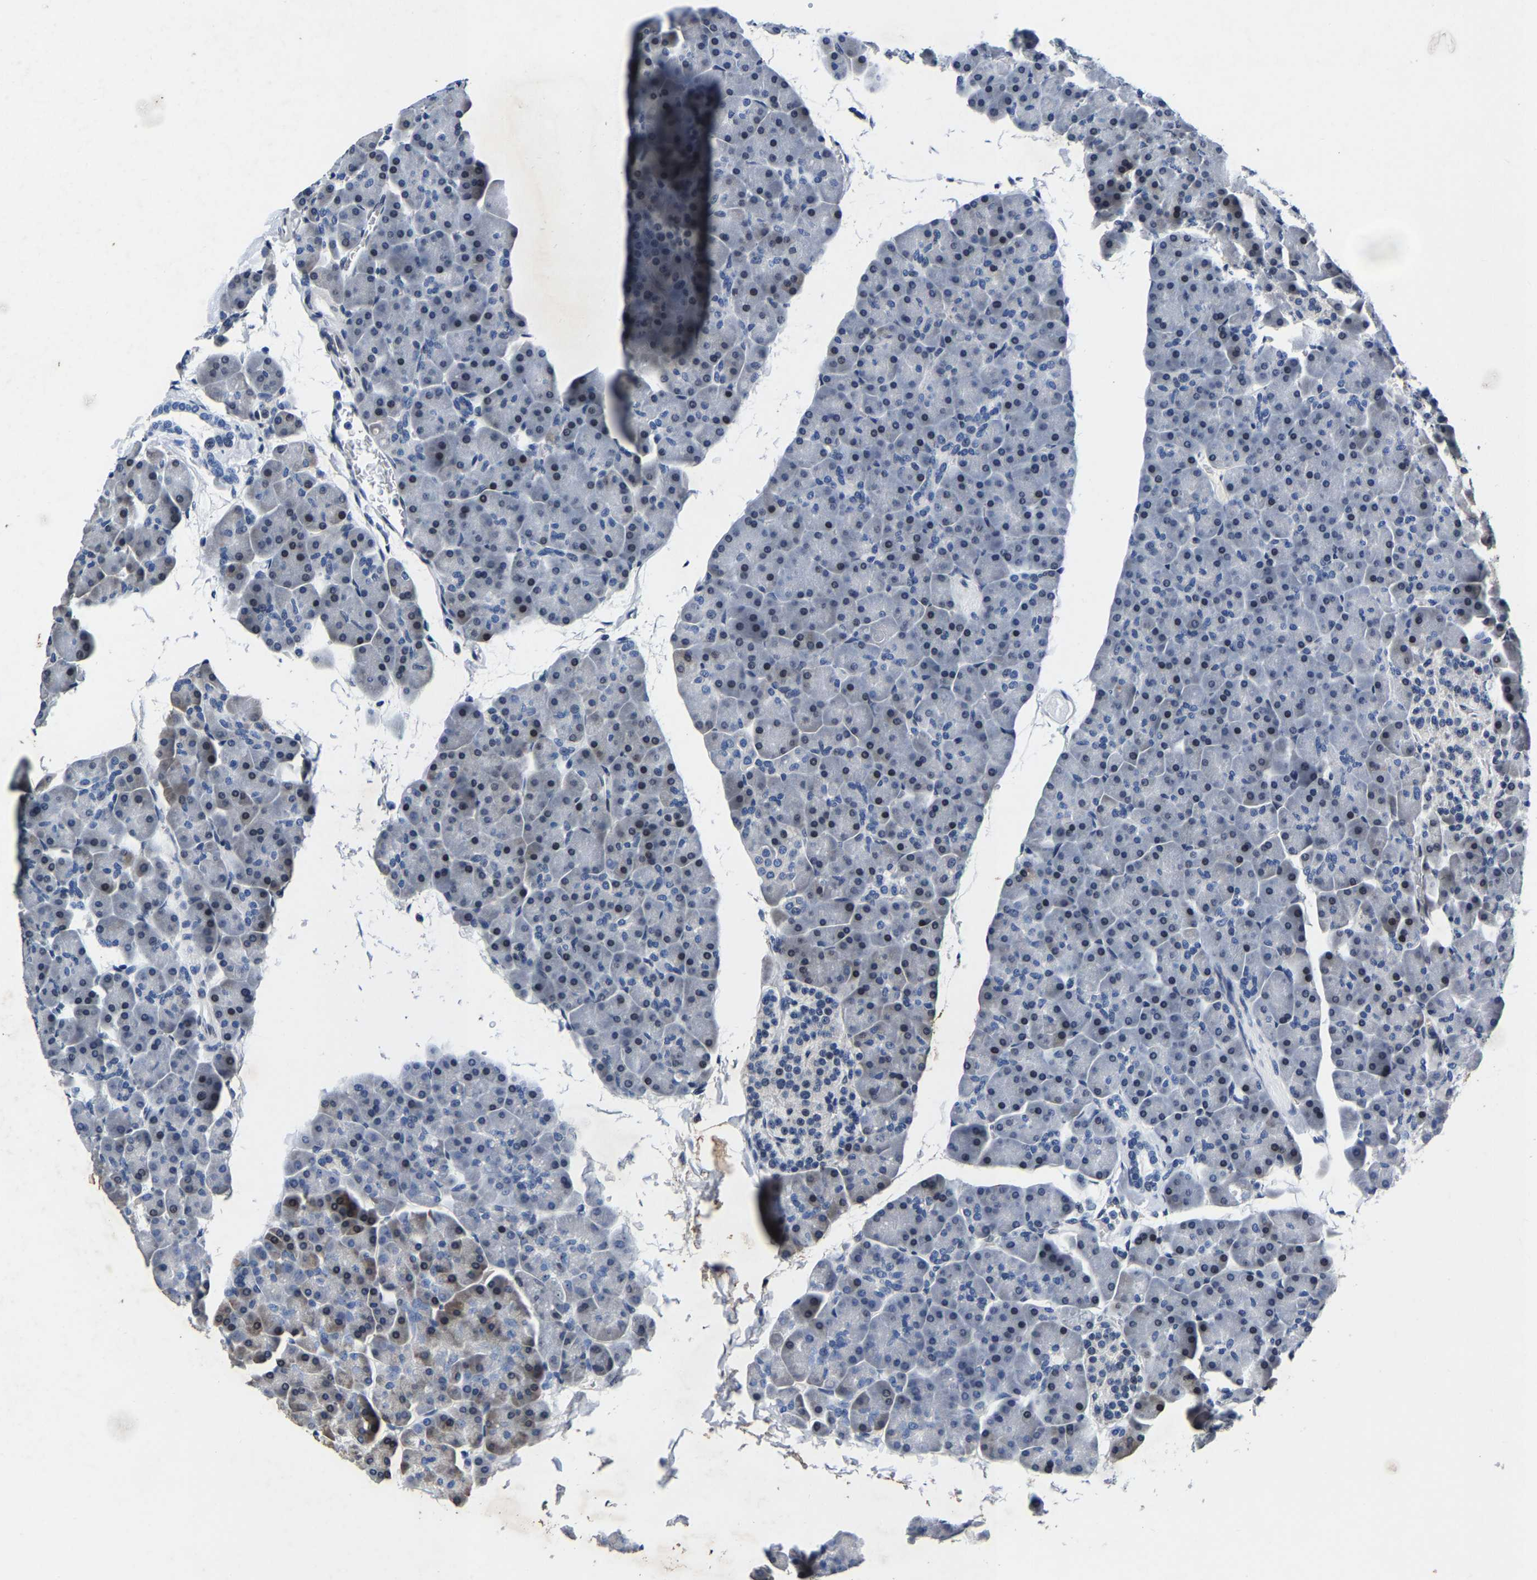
{"staining": {"intensity": "weak", "quantity": "<25%", "location": "nuclear"}, "tissue": "pancreas", "cell_type": "Exocrine glandular cells", "image_type": "normal", "snomed": [{"axis": "morphology", "description": "Normal tissue, NOS"}, {"axis": "topography", "description": "Pancreas"}], "caption": "Benign pancreas was stained to show a protein in brown. There is no significant expression in exocrine glandular cells. (DAB immunohistochemistry, high magnification).", "gene": "UBN2", "patient": {"sex": "male", "age": 35}}